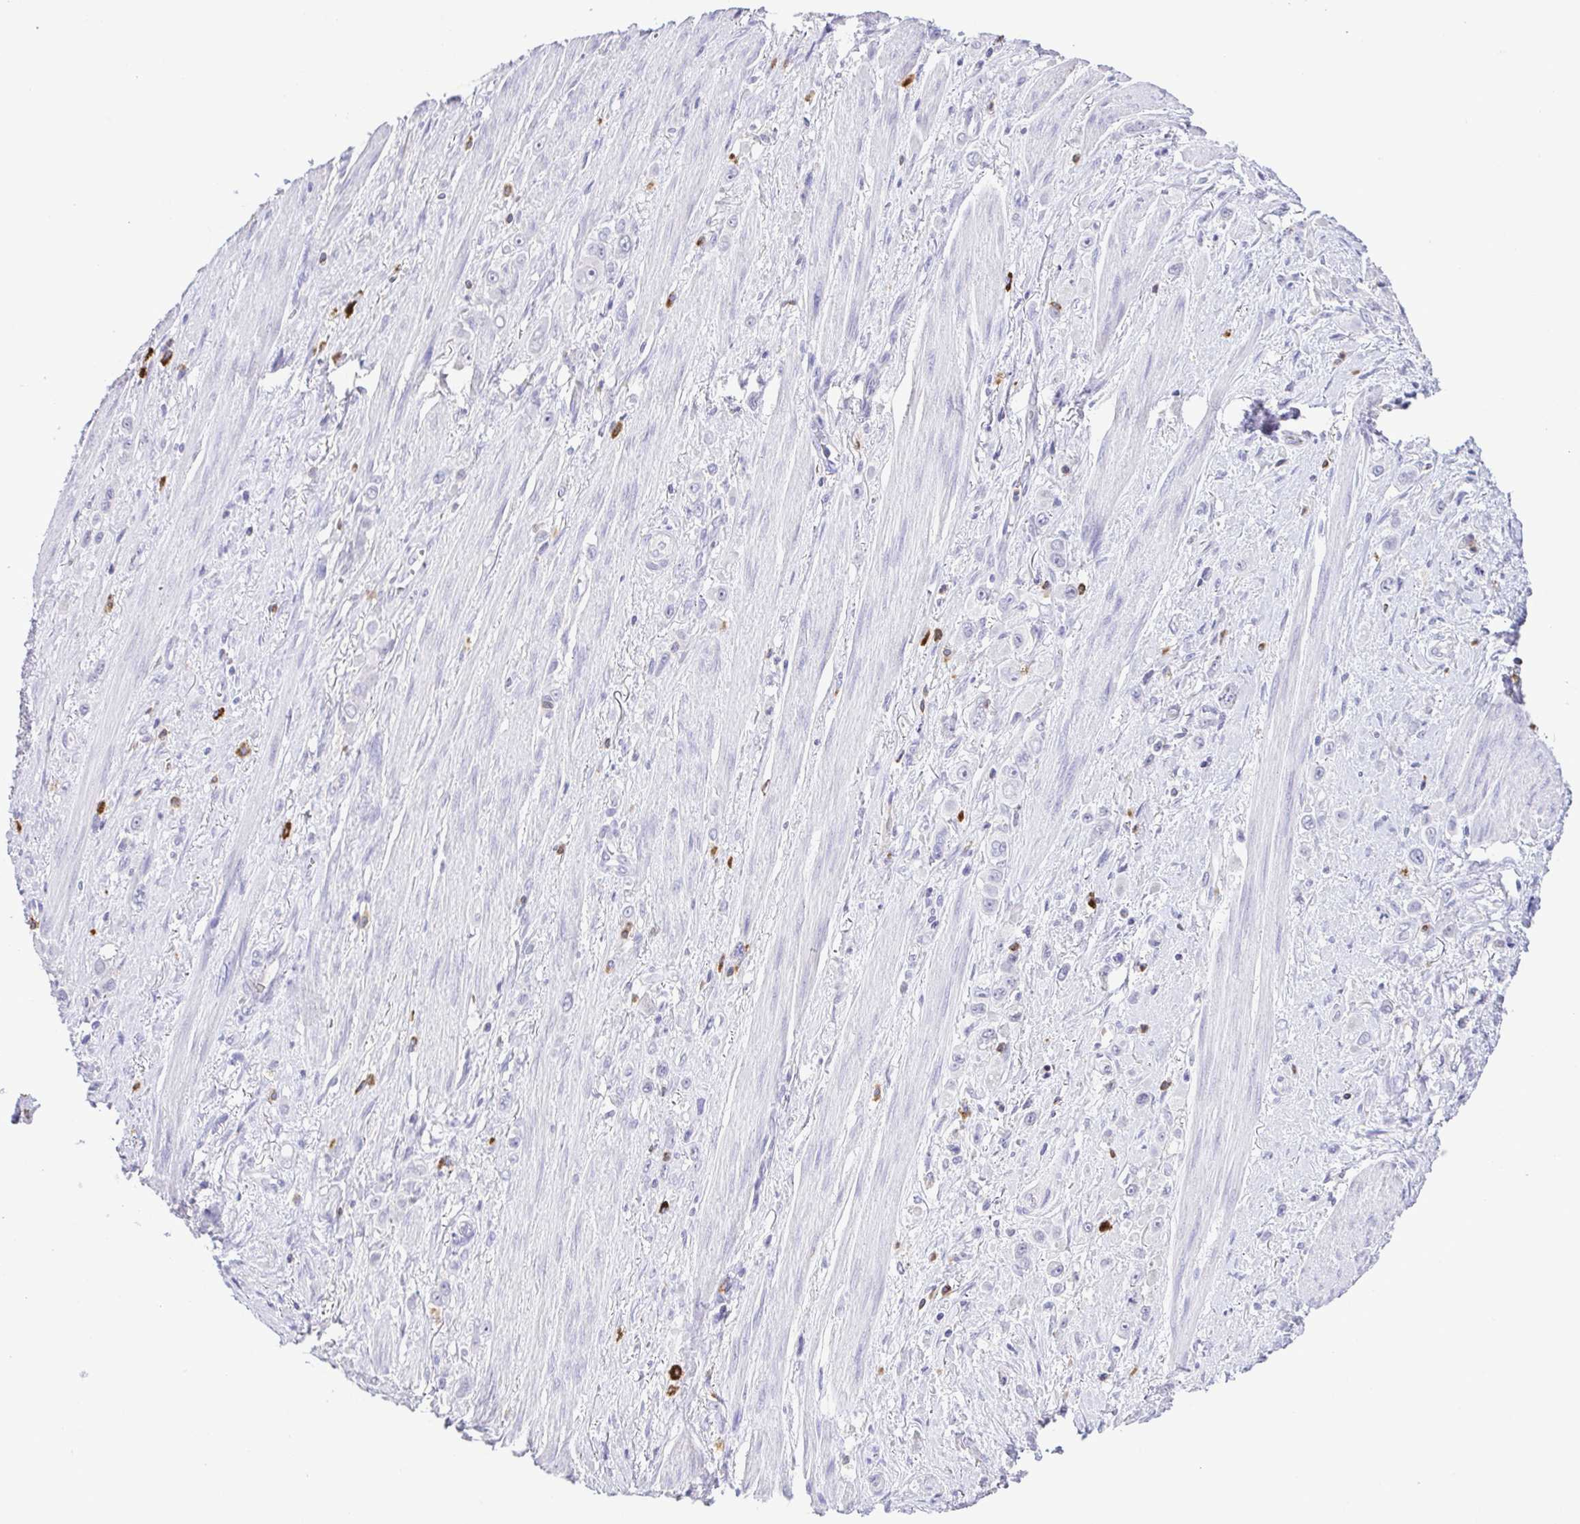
{"staining": {"intensity": "negative", "quantity": "none", "location": "none"}, "tissue": "stomach cancer", "cell_type": "Tumor cells", "image_type": "cancer", "snomed": [{"axis": "morphology", "description": "Adenocarcinoma, NOS"}, {"axis": "topography", "description": "Stomach, upper"}], "caption": "Tumor cells show no significant positivity in adenocarcinoma (stomach).", "gene": "PGLYRP1", "patient": {"sex": "male", "age": 75}}